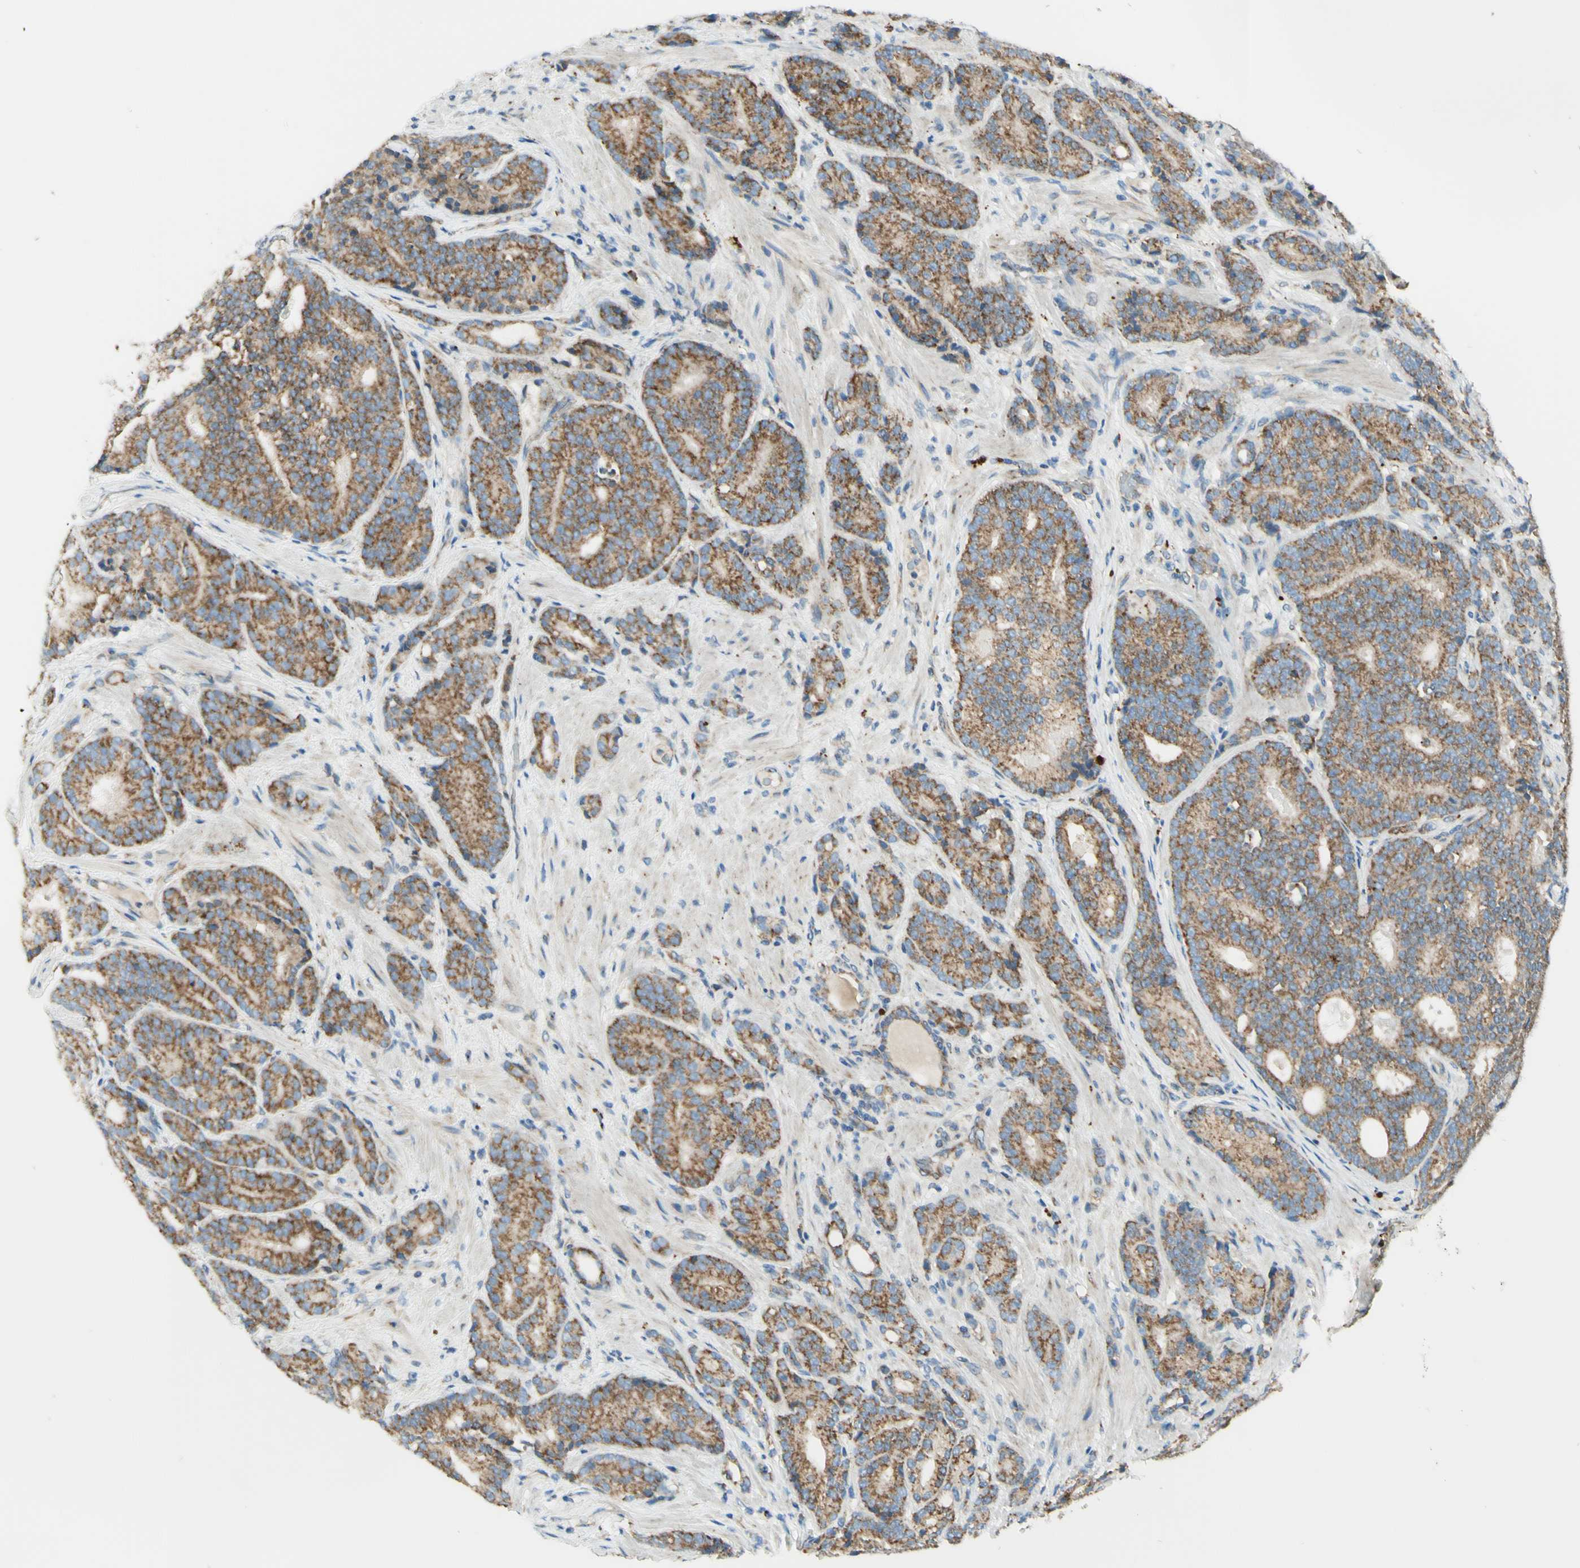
{"staining": {"intensity": "strong", "quantity": ">75%", "location": "cytoplasmic/membranous"}, "tissue": "prostate cancer", "cell_type": "Tumor cells", "image_type": "cancer", "snomed": [{"axis": "morphology", "description": "Adenocarcinoma, High grade"}, {"axis": "topography", "description": "Prostate"}], "caption": "Prostate cancer stained with a brown dye demonstrates strong cytoplasmic/membranous positive staining in approximately >75% of tumor cells.", "gene": "ARMC10", "patient": {"sex": "male", "age": 61}}